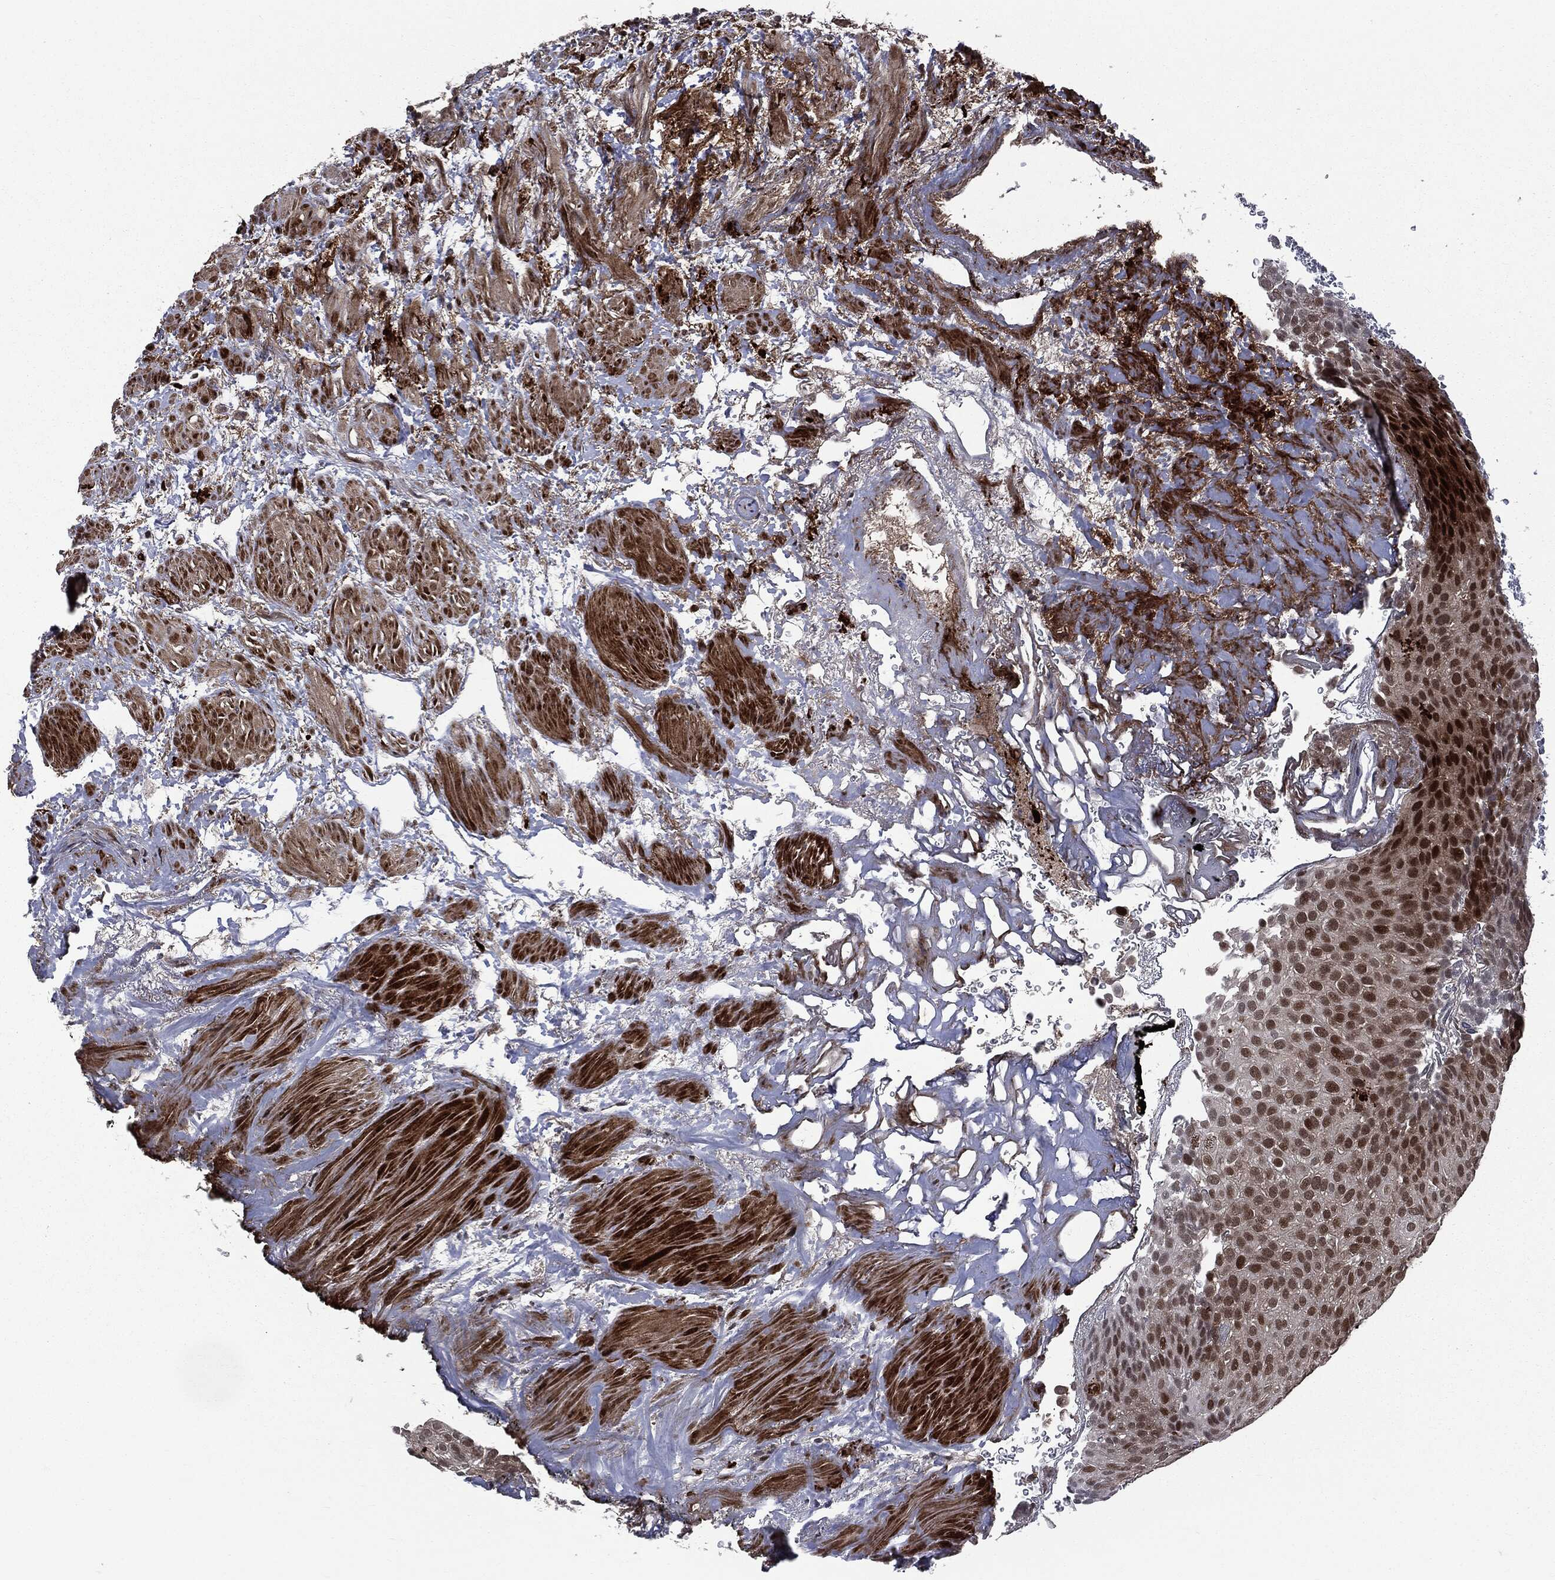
{"staining": {"intensity": "moderate", "quantity": ">75%", "location": "nuclear"}, "tissue": "urothelial cancer", "cell_type": "Tumor cells", "image_type": "cancer", "snomed": [{"axis": "morphology", "description": "Urothelial carcinoma, Low grade"}, {"axis": "topography", "description": "Urinary bladder"}], "caption": "Urothelial cancer stained with DAB IHC shows medium levels of moderate nuclear staining in approximately >75% of tumor cells.", "gene": "SMAD4", "patient": {"sex": "male", "age": 78}}